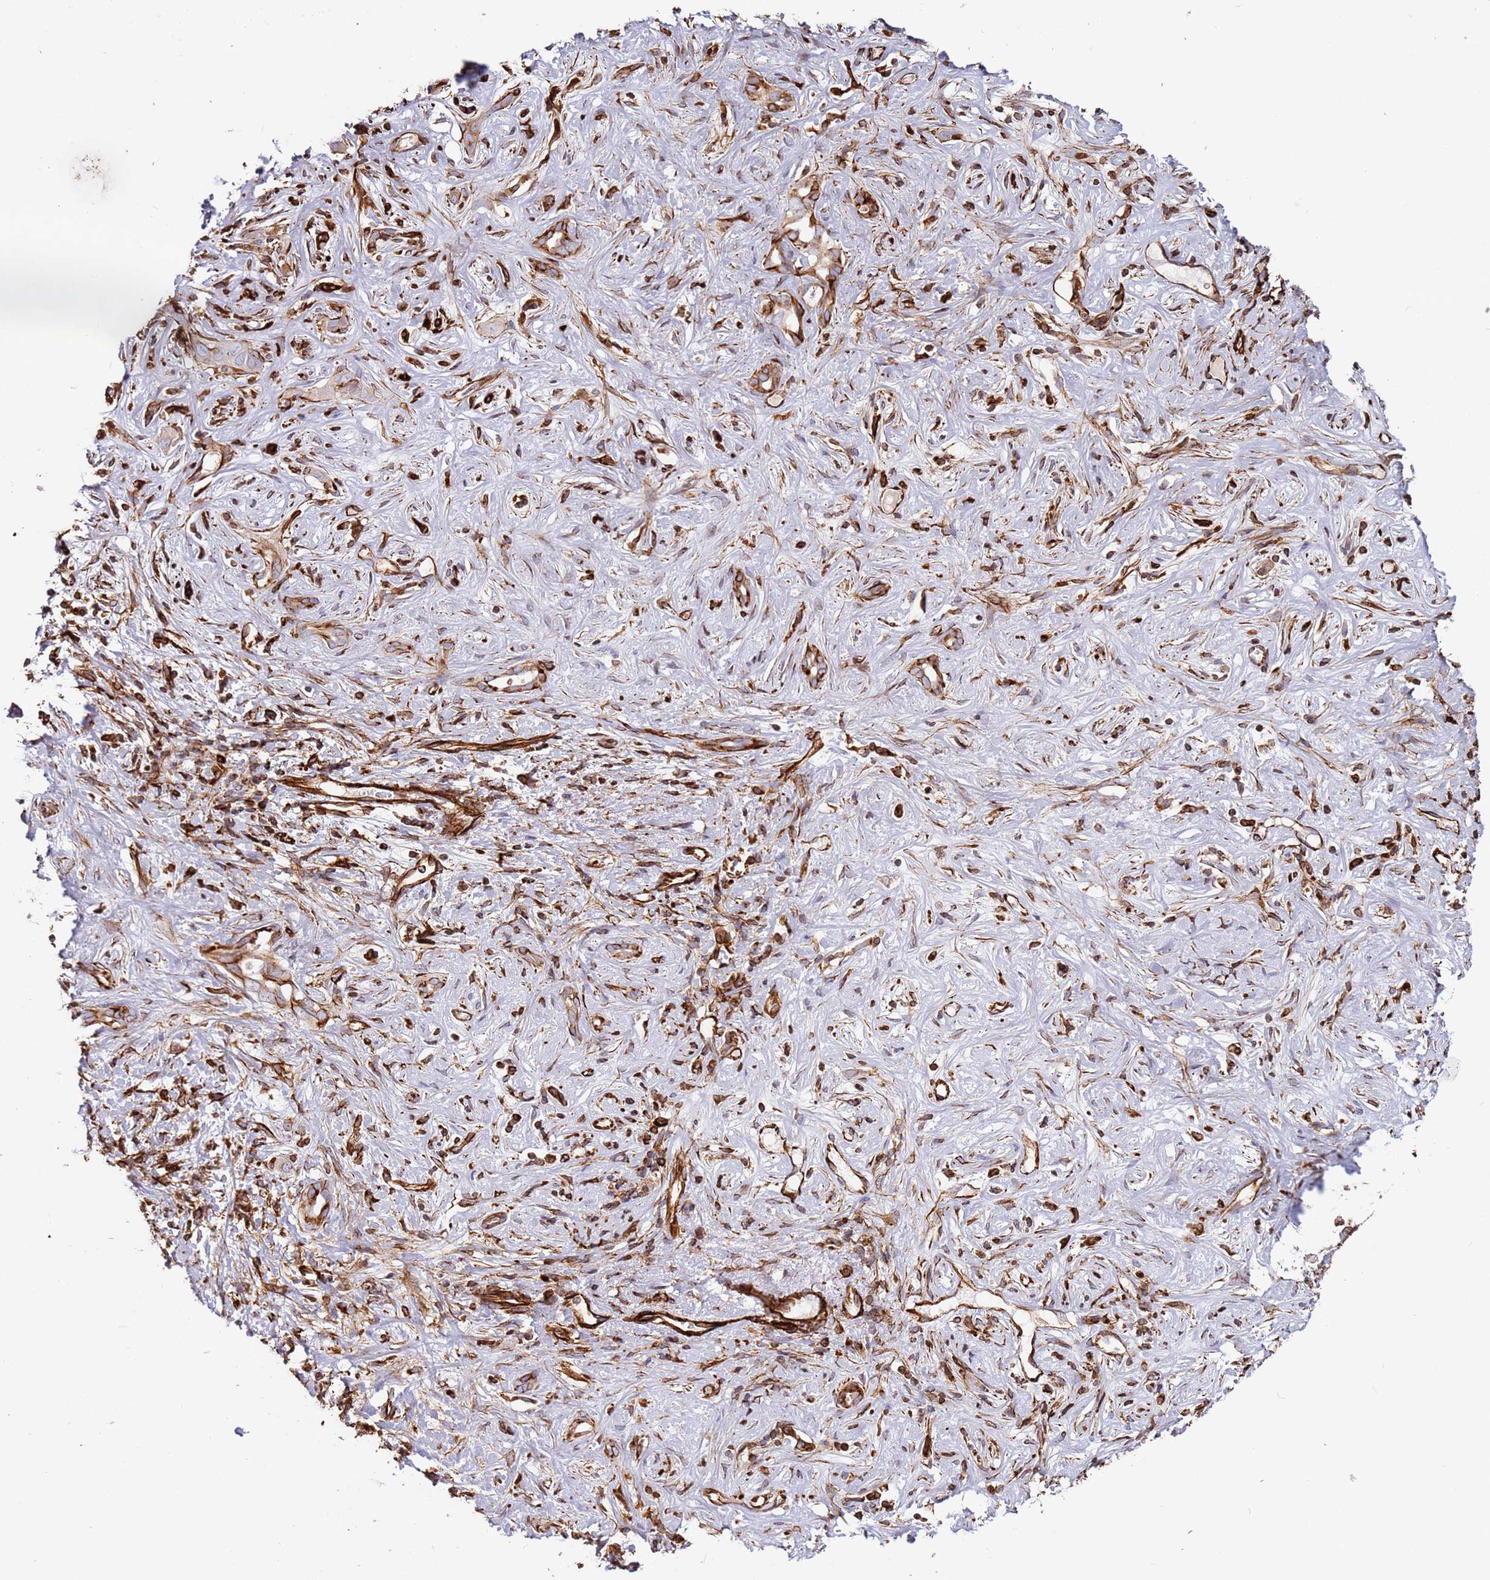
{"staining": {"intensity": "moderate", "quantity": "<25%", "location": "cytoplasmic/membranous"}, "tissue": "liver cancer", "cell_type": "Tumor cells", "image_type": "cancer", "snomed": [{"axis": "morphology", "description": "Cholangiocarcinoma"}, {"axis": "topography", "description": "Liver"}], "caption": "High-magnification brightfield microscopy of liver cholangiocarcinoma stained with DAB (3,3'-diaminobenzidine) (brown) and counterstained with hematoxylin (blue). tumor cells exhibit moderate cytoplasmic/membranous expression is identified in about<25% of cells. (DAB (3,3'-diaminobenzidine) IHC, brown staining for protein, blue staining for nuclei).", "gene": "MRGPRE", "patient": {"sex": "male", "age": 67}}